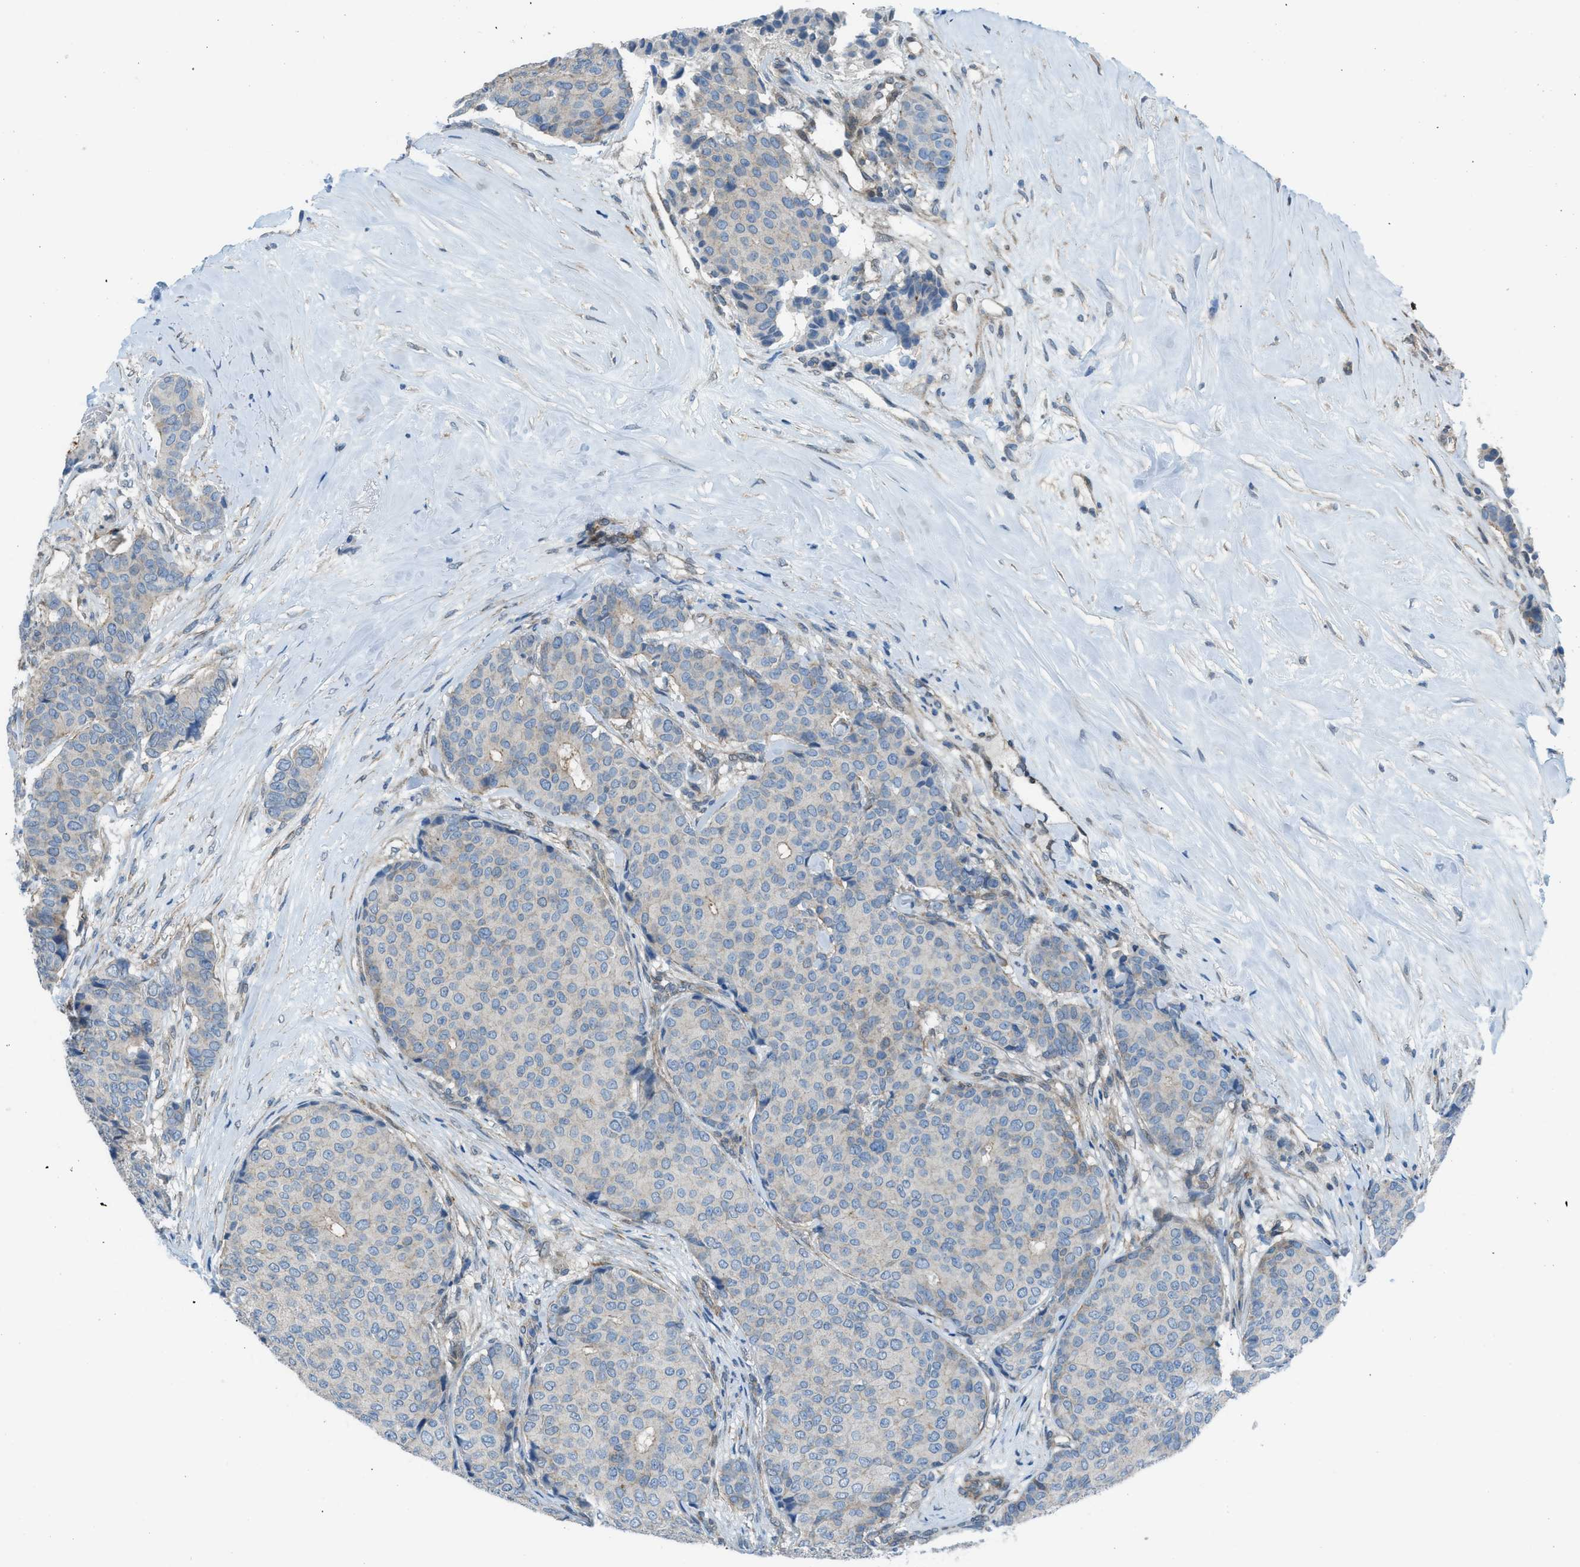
{"staining": {"intensity": "moderate", "quantity": "<25%", "location": "cytoplasmic/membranous"}, "tissue": "breast cancer", "cell_type": "Tumor cells", "image_type": "cancer", "snomed": [{"axis": "morphology", "description": "Duct carcinoma"}, {"axis": "topography", "description": "Breast"}], "caption": "Breast intraductal carcinoma stained for a protein (brown) exhibits moderate cytoplasmic/membranous positive expression in approximately <25% of tumor cells.", "gene": "PRKN", "patient": {"sex": "female", "age": 75}}